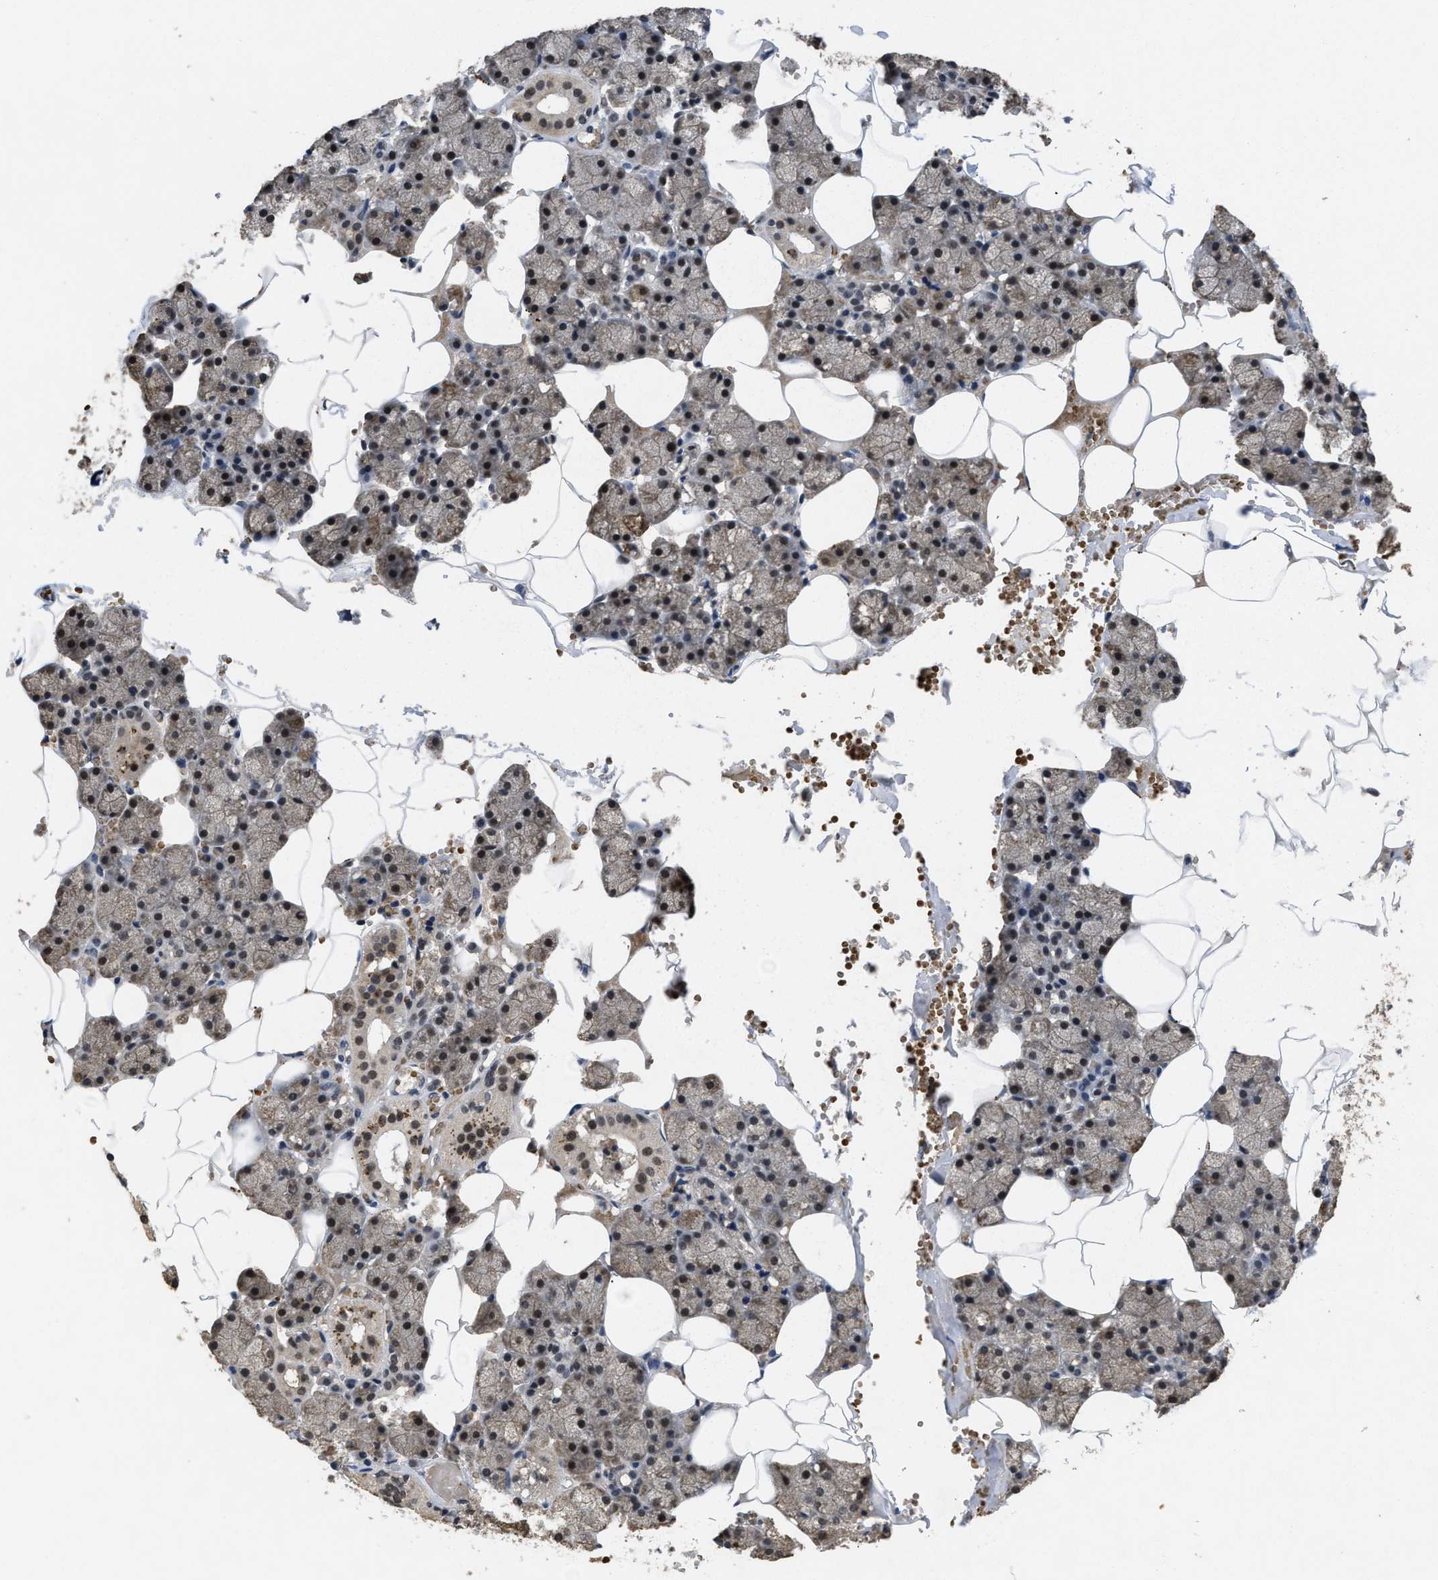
{"staining": {"intensity": "strong", "quantity": "25%-75%", "location": "cytoplasmic/membranous,nuclear"}, "tissue": "salivary gland", "cell_type": "Glandular cells", "image_type": "normal", "snomed": [{"axis": "morphology", "description": "Normal tissue, NOS"}, {"axis": "topography", "description": "Salivary gland"}], "caption": "DAB (3,3'-diaminobenzidine) immunohistochemical staining of unremarkable human salivary gland exhibits strong cytoplasmic/membranous,nuclear protein expression in approximately 25%-75% of glandular cells.", "gene": "ZNF346", "patient": {"sex": "male", "age": 62}}